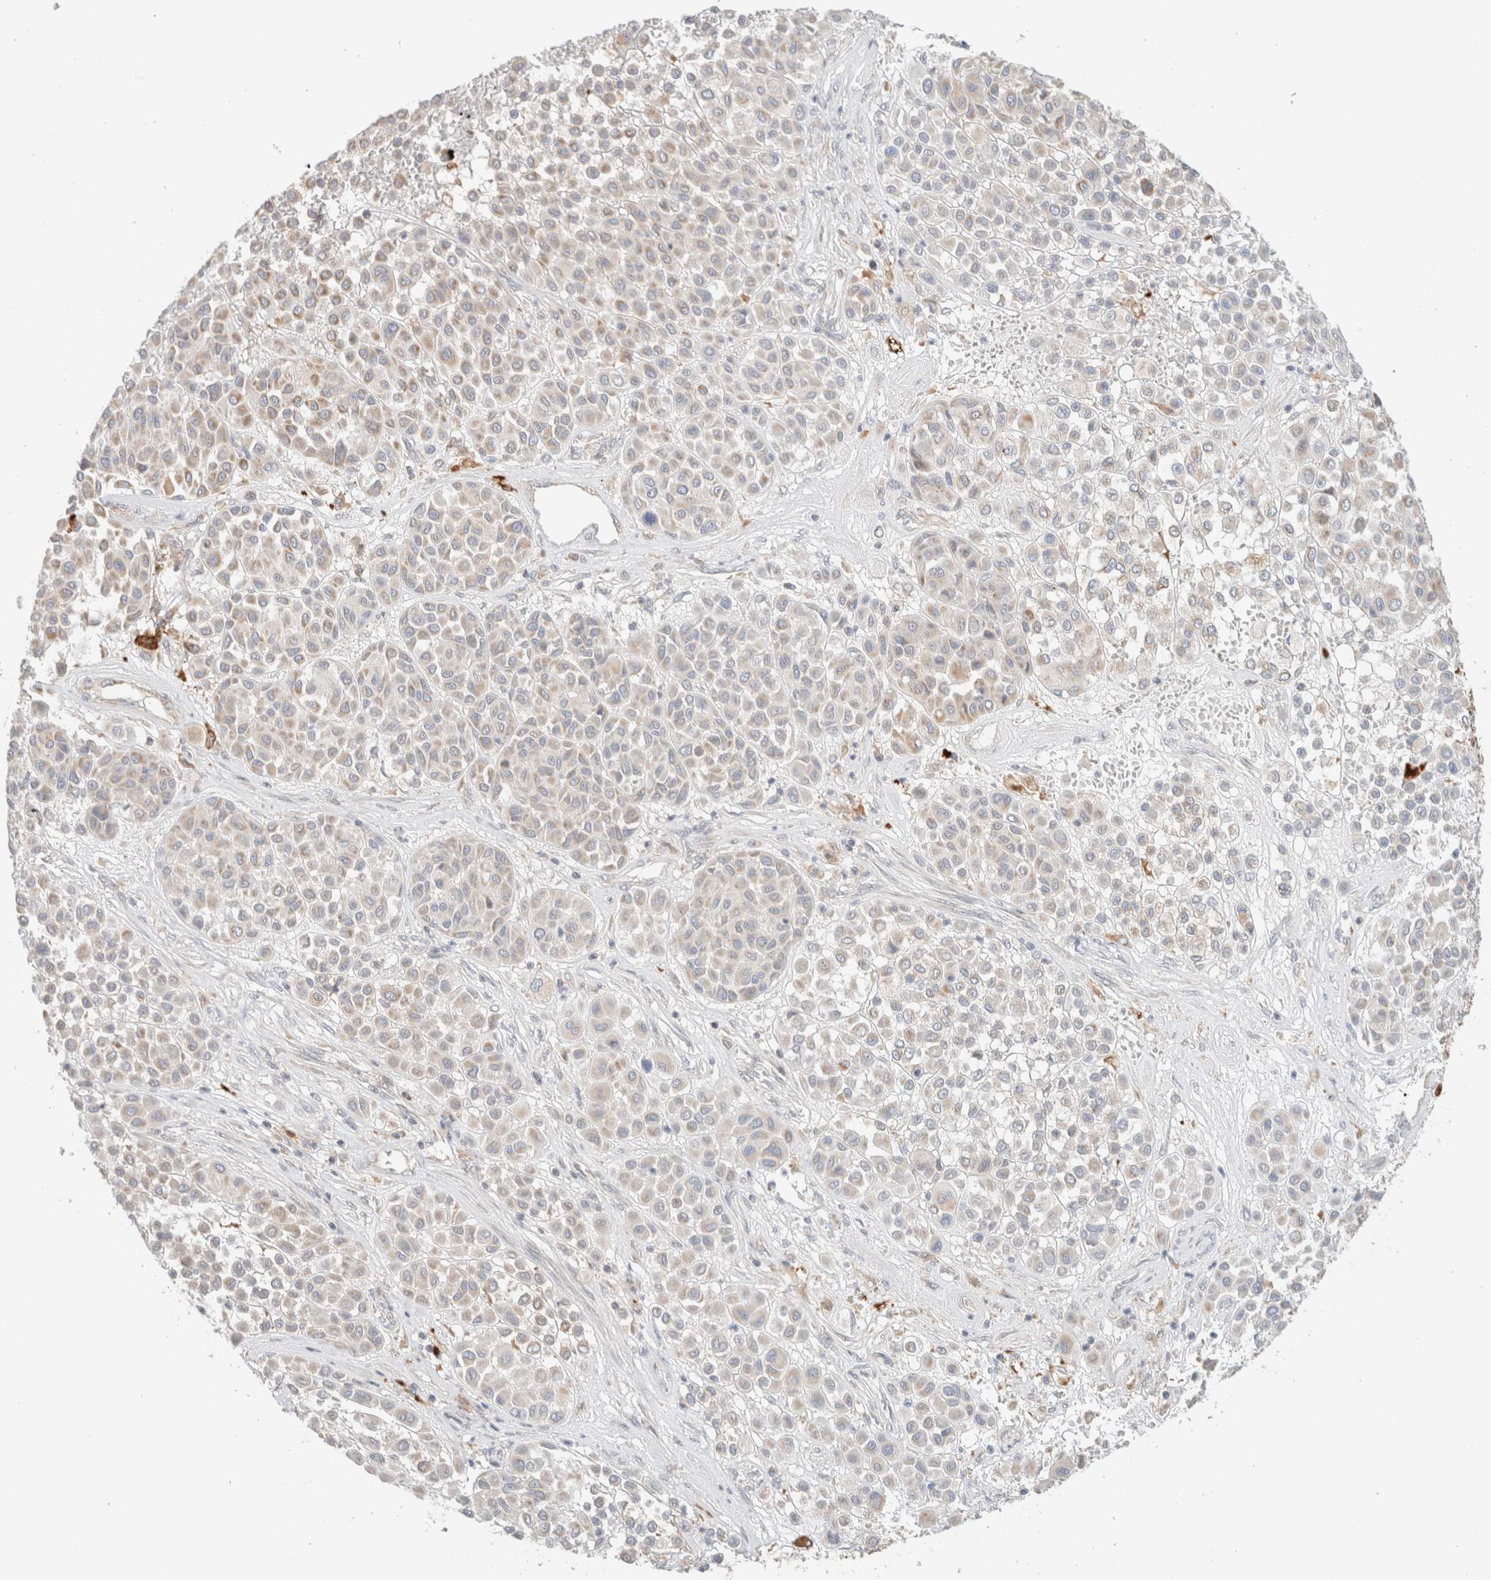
{"staining": {"intensity": "weak", "quantity": "<25%", "location": "cytoplasmic/membranous"}, "tissue": "melanoma", "cell_type": "Tumor cells", "image_type": "cancer", "snomed": [{"axis": "morphology", "description": "Malignant melanoma, Metastatic site"}, {"axis": "topography", "description": "Soft tissue"}], "caption": "IHC of melanoma displays no expression in tumor cells.", "gene": "MRM3", "patient": {"sex": "male", "age": 41}}